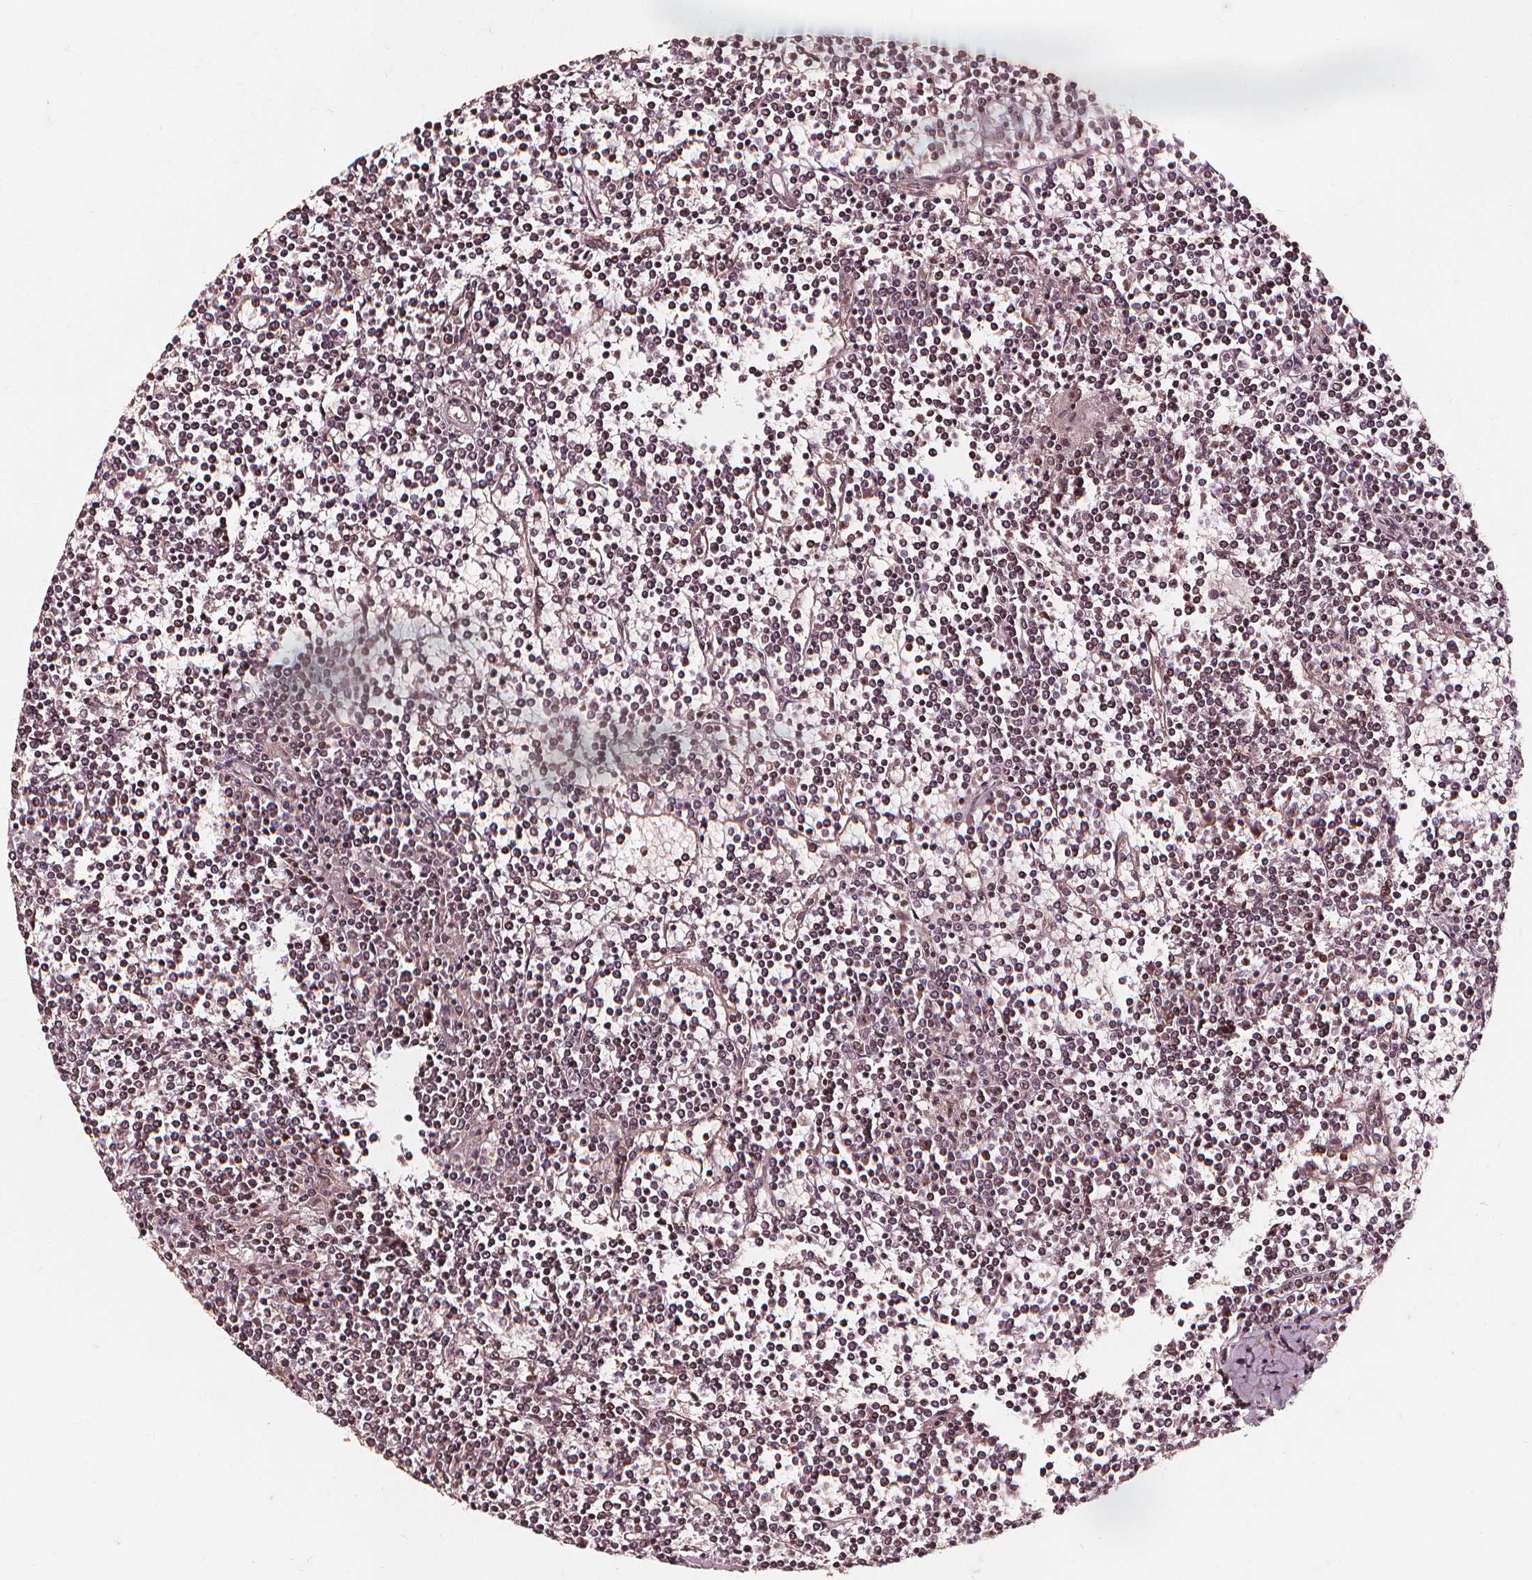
{"staining": {"intensity": "weak", "quantity": ">75%", "location": "nuclear"}, "tissue": "lymphoma", "cell_type": "Tumor cells", "image_type": "cancer", "snomed": [{"axis": "morphology", "description": "Malignant lymphoma, non-Hodgkin's type, Low grade"}, {"axis": "topography", "description": "Spleen"}], "caption": "About >75% of tumor cells in human low-grade malignant lymphoma, non-Hodgkin's type reveal weak nuclear protein staining as visualized by brown immunohistochemical staining.", "gene": "EXOSC9", "patient": {"sex": "female", "age": 19}}